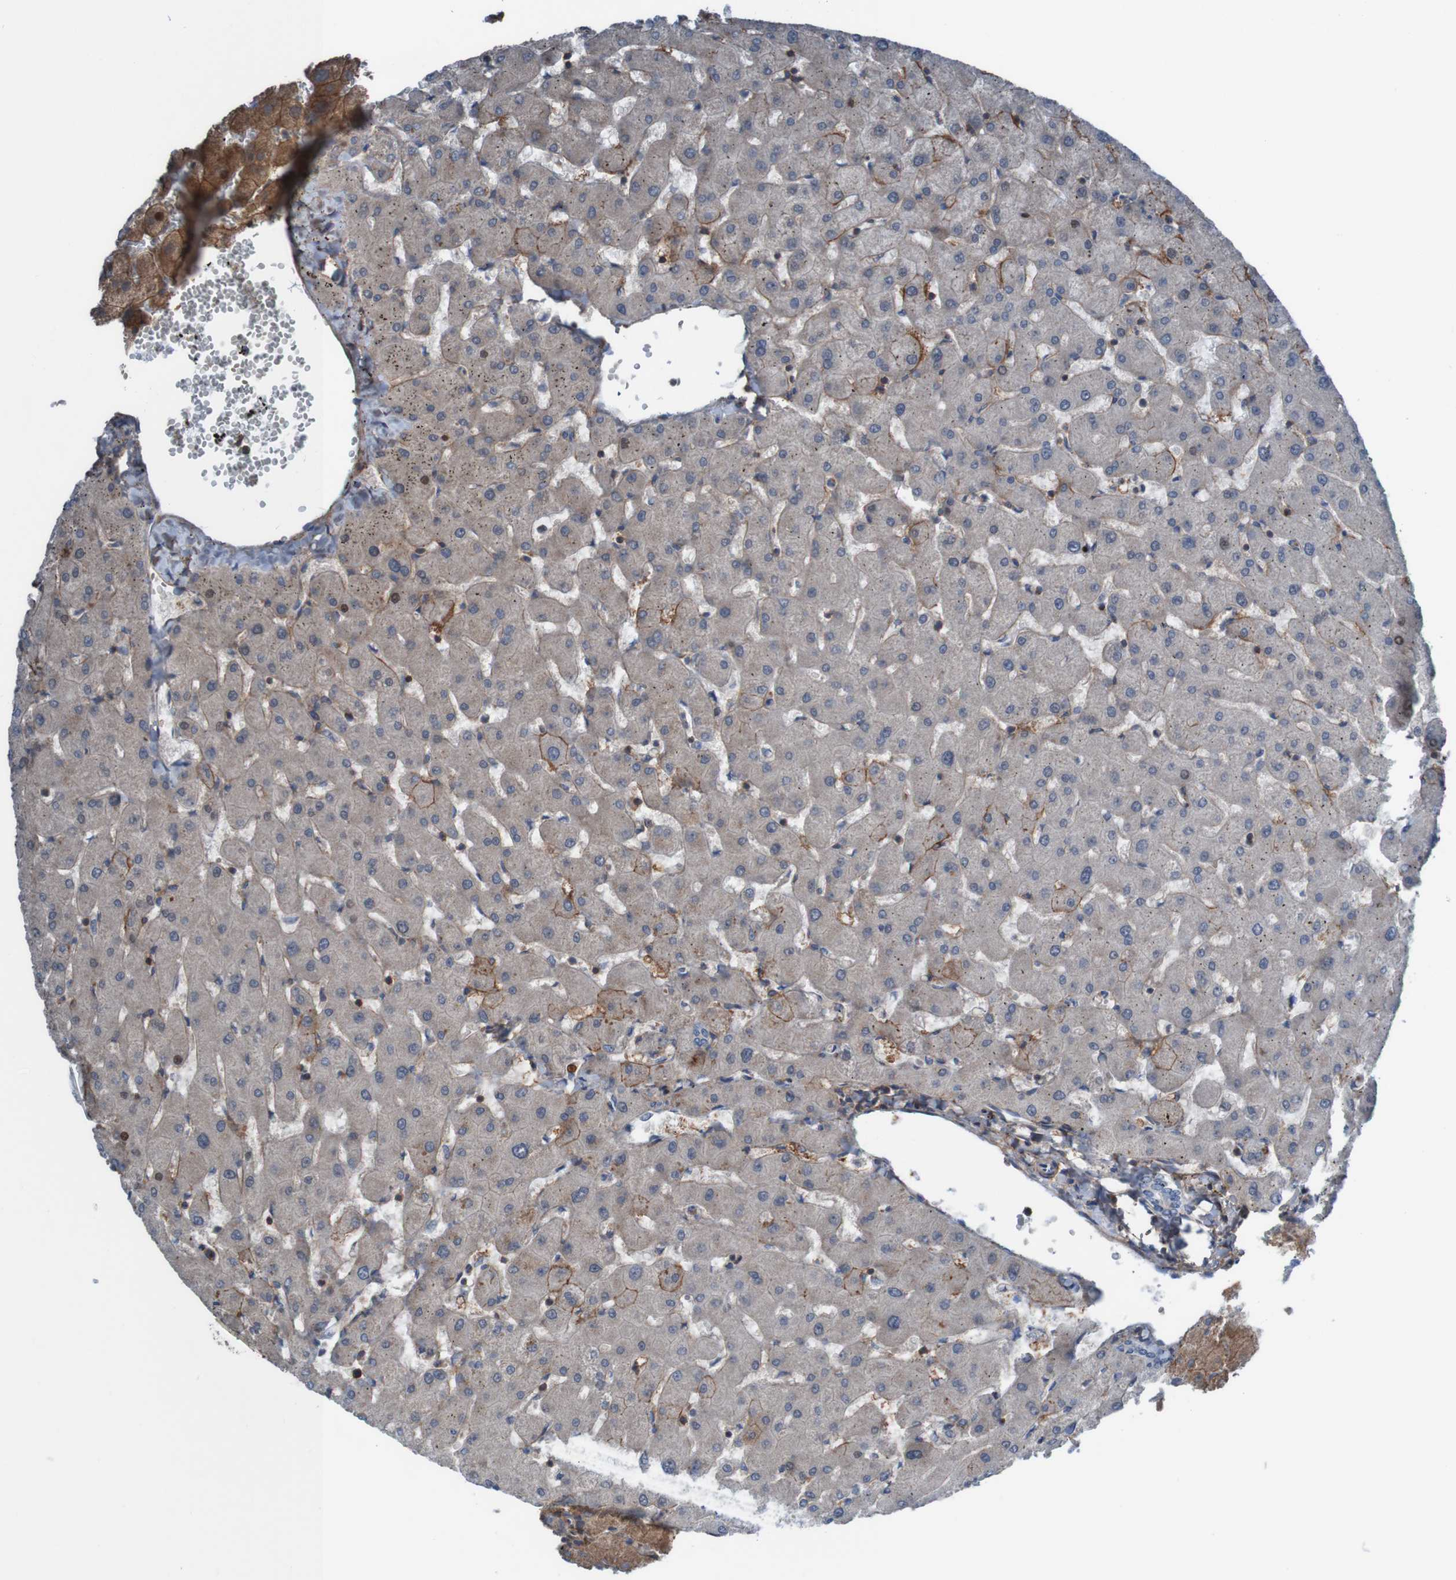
{"staining": {"intensity": "negative", "quantity": "none", "location": "none"}, "tissue": "liver", "cell_type": "Cholangiocytes", "image_type": "normal", "snomed": [{"axis": "morphology", "description": "Normal tissue, NOS"}, {"axis": "topography", "description": "Liver"}], "caption": "Immunohistochemical staining of benign liver shows no significant expression in cholangiocytes.", "gene": "PDGFB", "patient": {"sex": "female", "age": 63}}